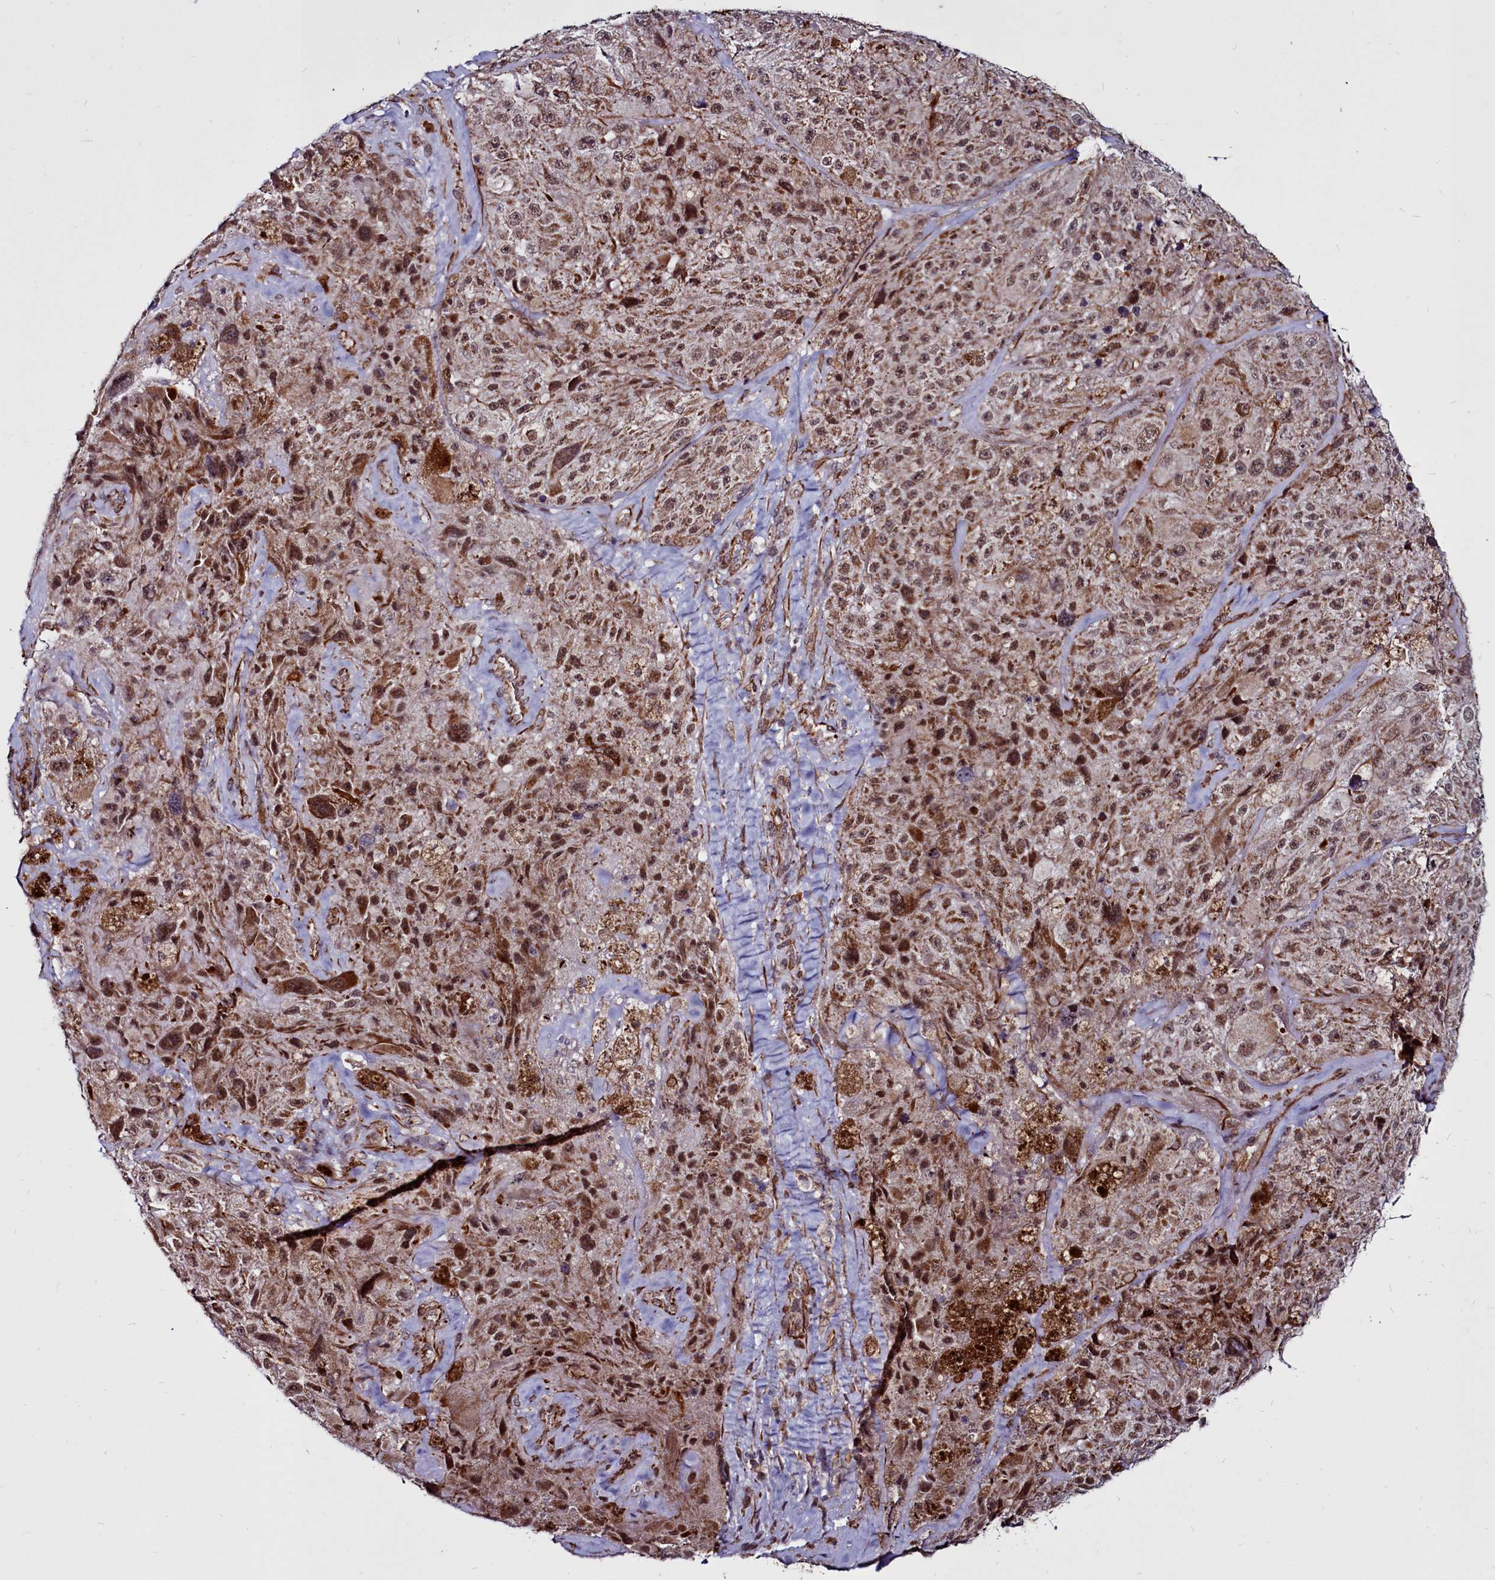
{"staining": {"intensity": "moderate", "quantity": ">75%", "location": "cytoplasmic/membranous,nuclear"}, "tissue": "melanoma", "cell_type": "Tumor cells", "image_type": "cancer", "snomed": [{"axis": "morphology", "description": "Malignant melanoma, Metastatic site"}, {"axis": "topography", "description": "Lymph node"}], "caption": "Immunohistochemistry histopathology image of malignant melanoma (metastatic site) stained for a protein (brown), which reveals medium levels of moderate cytoplasmic/membranous and nuclear staining in approximately >75% of tumor cells.", "gene": "CLK3", "patient": {"sex": "male", "age": 62}}